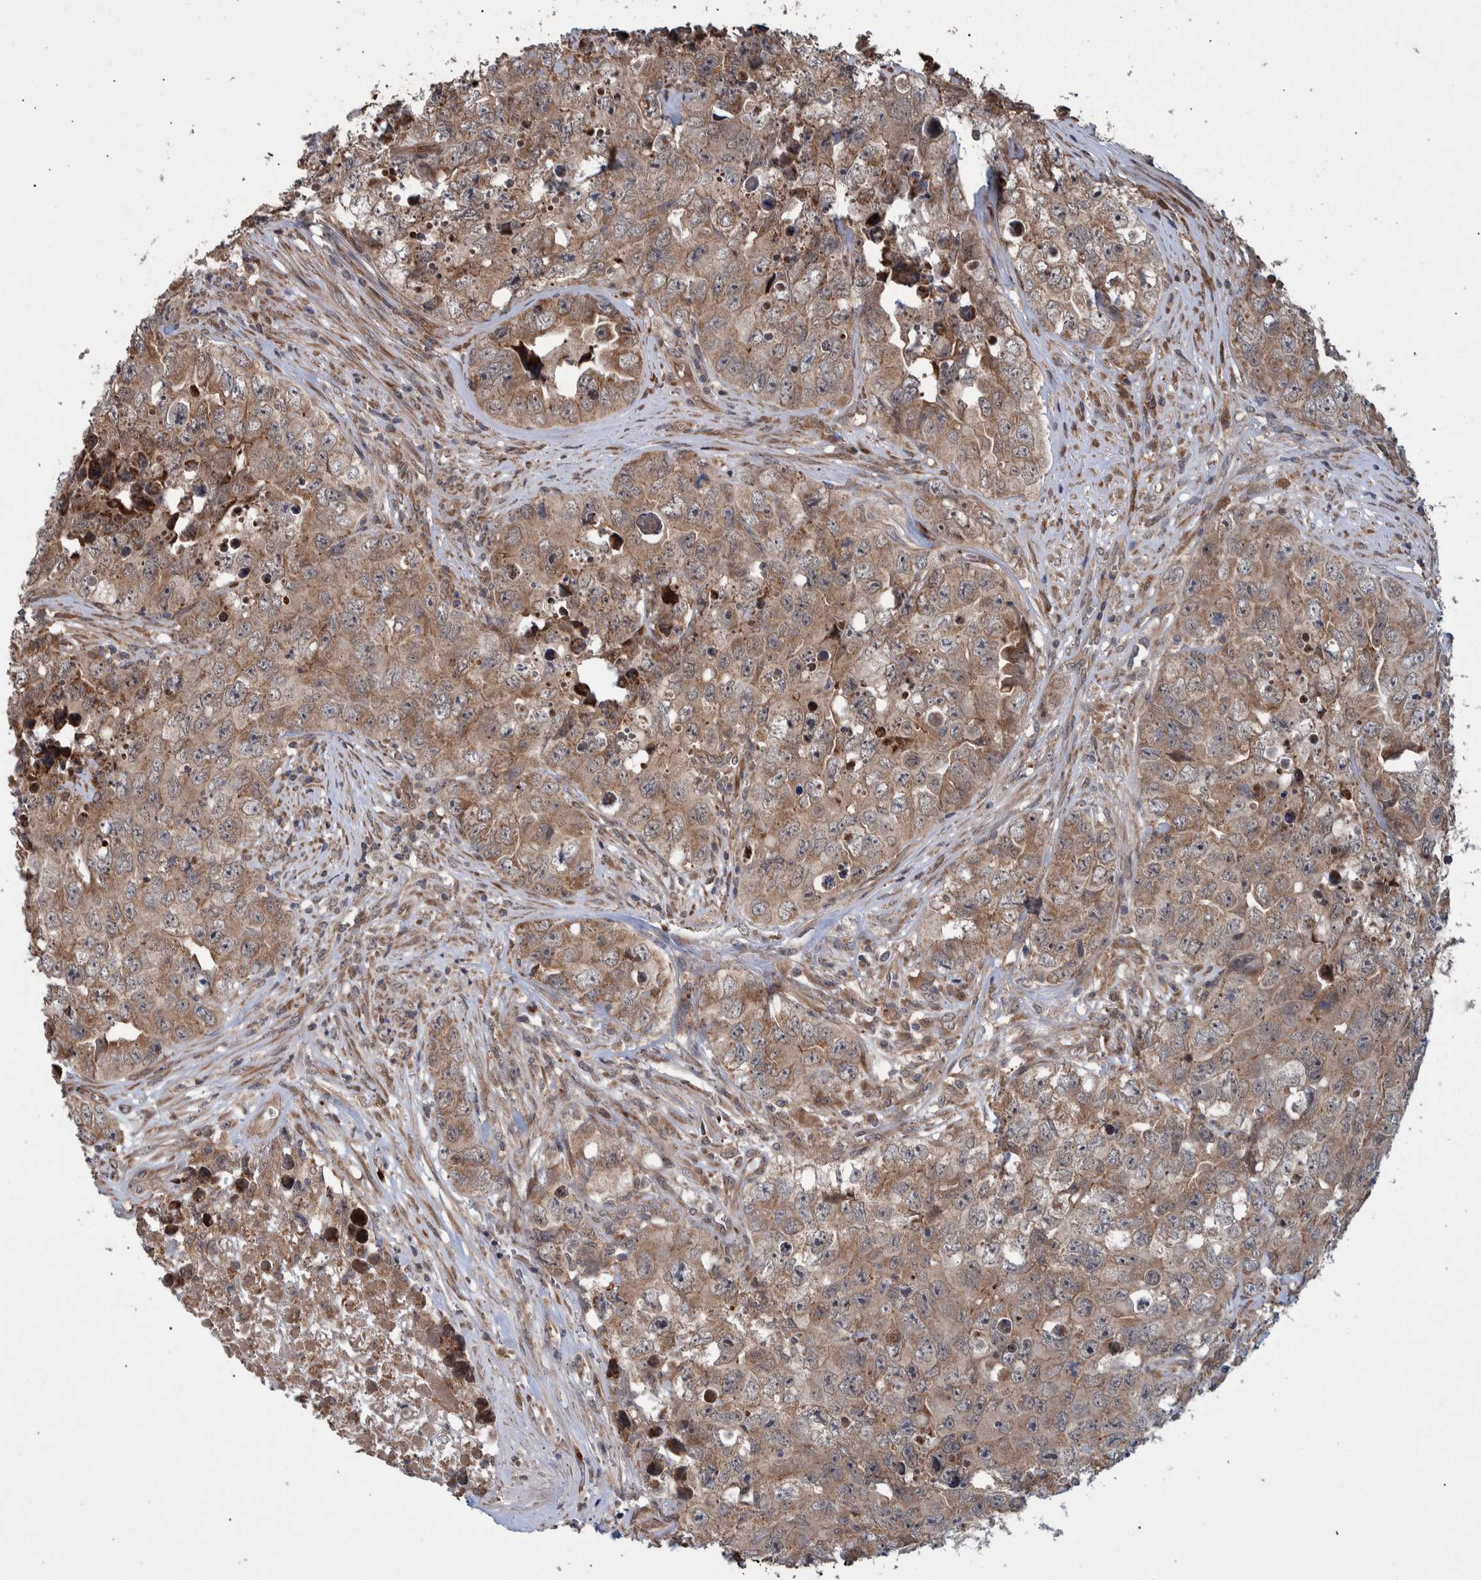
{"staining": {"intensity": "moderate", "quantity": ">75%", "location": "cytoplasmic/membranous"}, "tissue": "testis cancer", "cell_type": "Tumor cells", "image_type": "cancer", "snomed": [{"axis": "morphology", "description": "Seminoma, NOS"}, {"axis": "morphology", "description": "Carcinoma, Embryonal, NOS"}, {"axis": "topography", "description": "Testis"}], "caption": "Immunohistochemical staining of testis embryonal carcinoma shows medium levels of moderate cytoplasmic/membranous protein positivity in about >75% of tumor cells.", "gene": "B3GNTL1", "patient": {"sex": "male", "age": 43}}